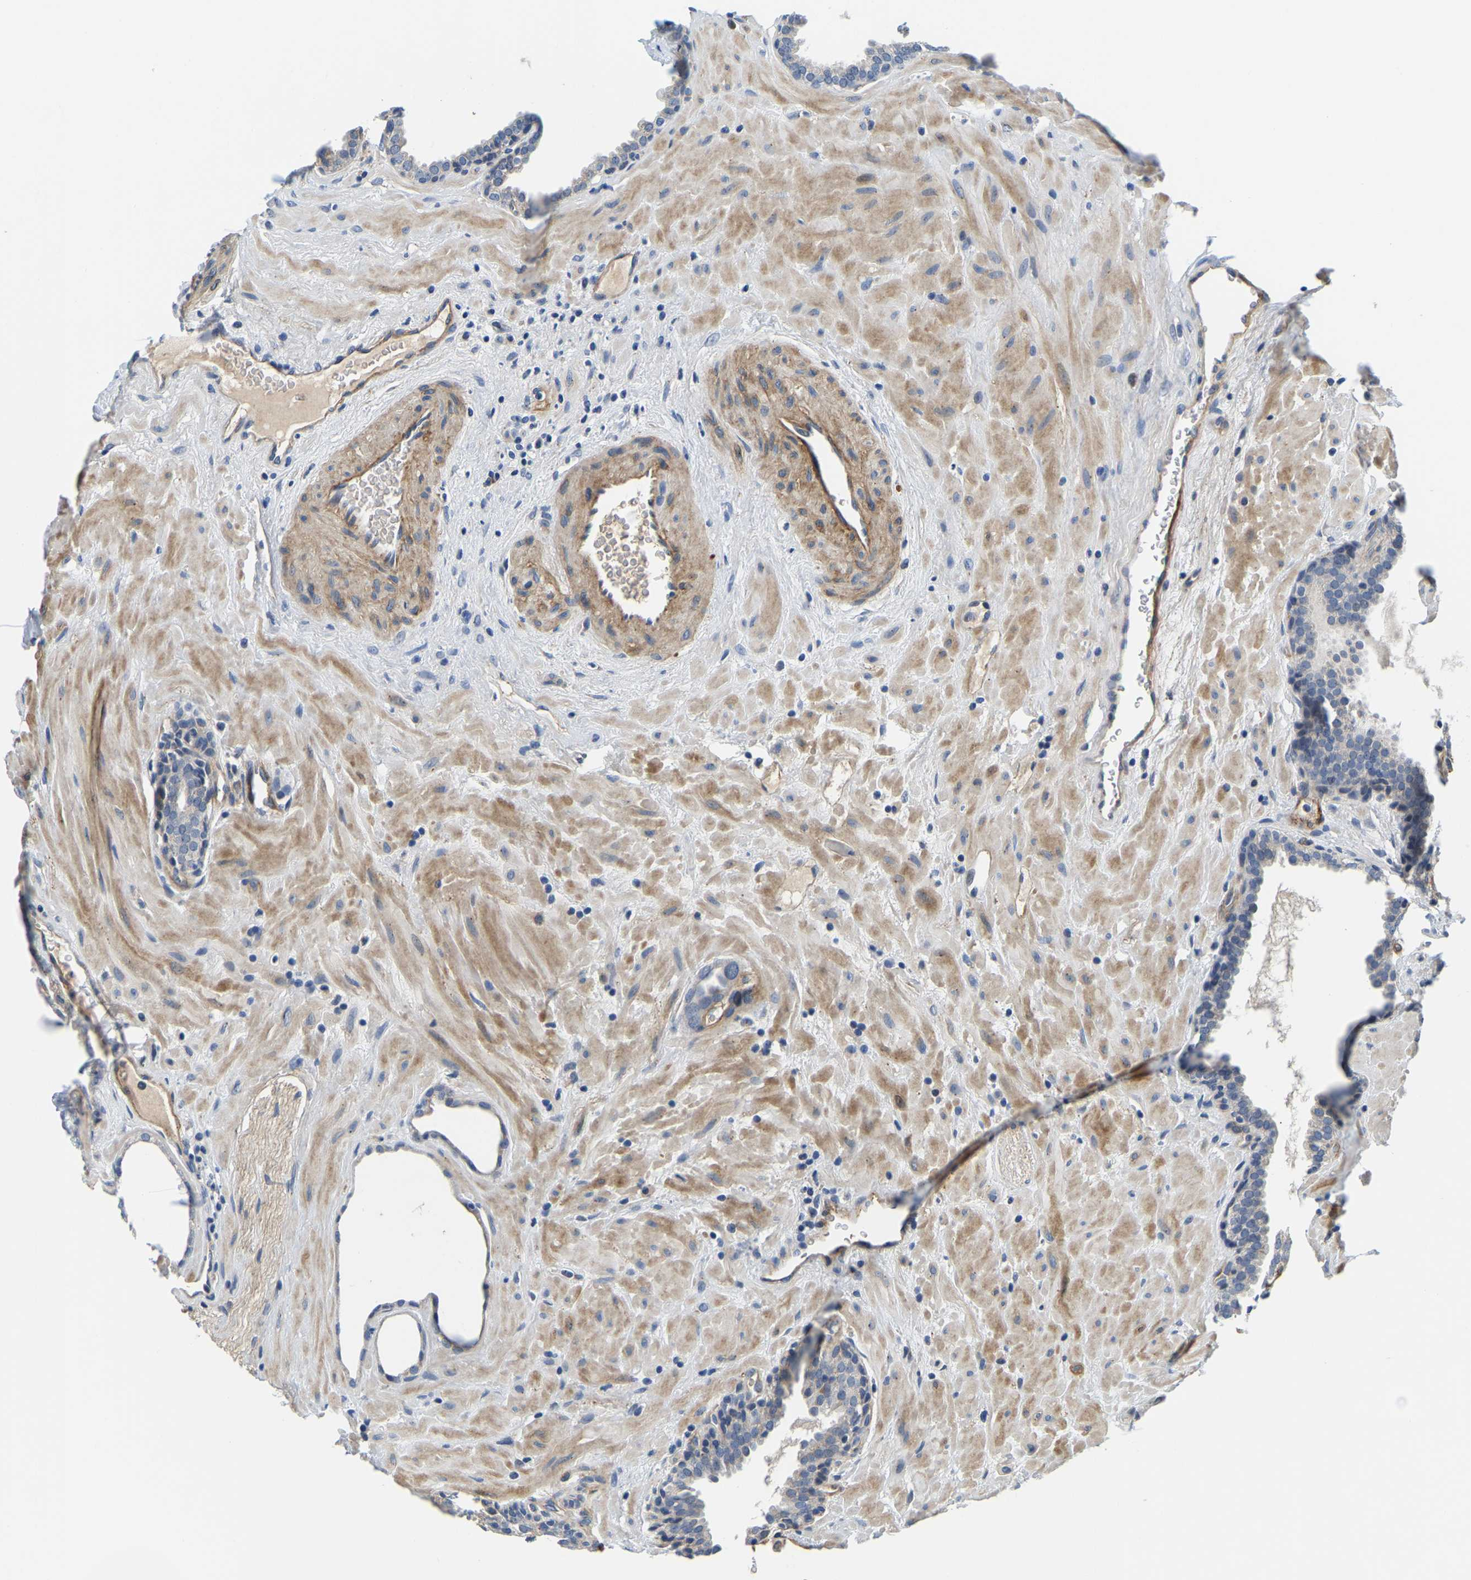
{"staining": {"intensity": "negative", "quantity": "none", "location": "none"}, "tissue": "prostate", "cell_type": "Glandular cells", "image_type": "normal", "snomed": [{"axis": "morphology", "description": "Normal tissue, NOS"}, {"axis": "topography", "description": "Prostate"}], "caption": "Protein analysis of benign prostate shows no significant expression in glandular cells.", "gene": "LIAS", "patient": {"sex": "male", "age": 51}}